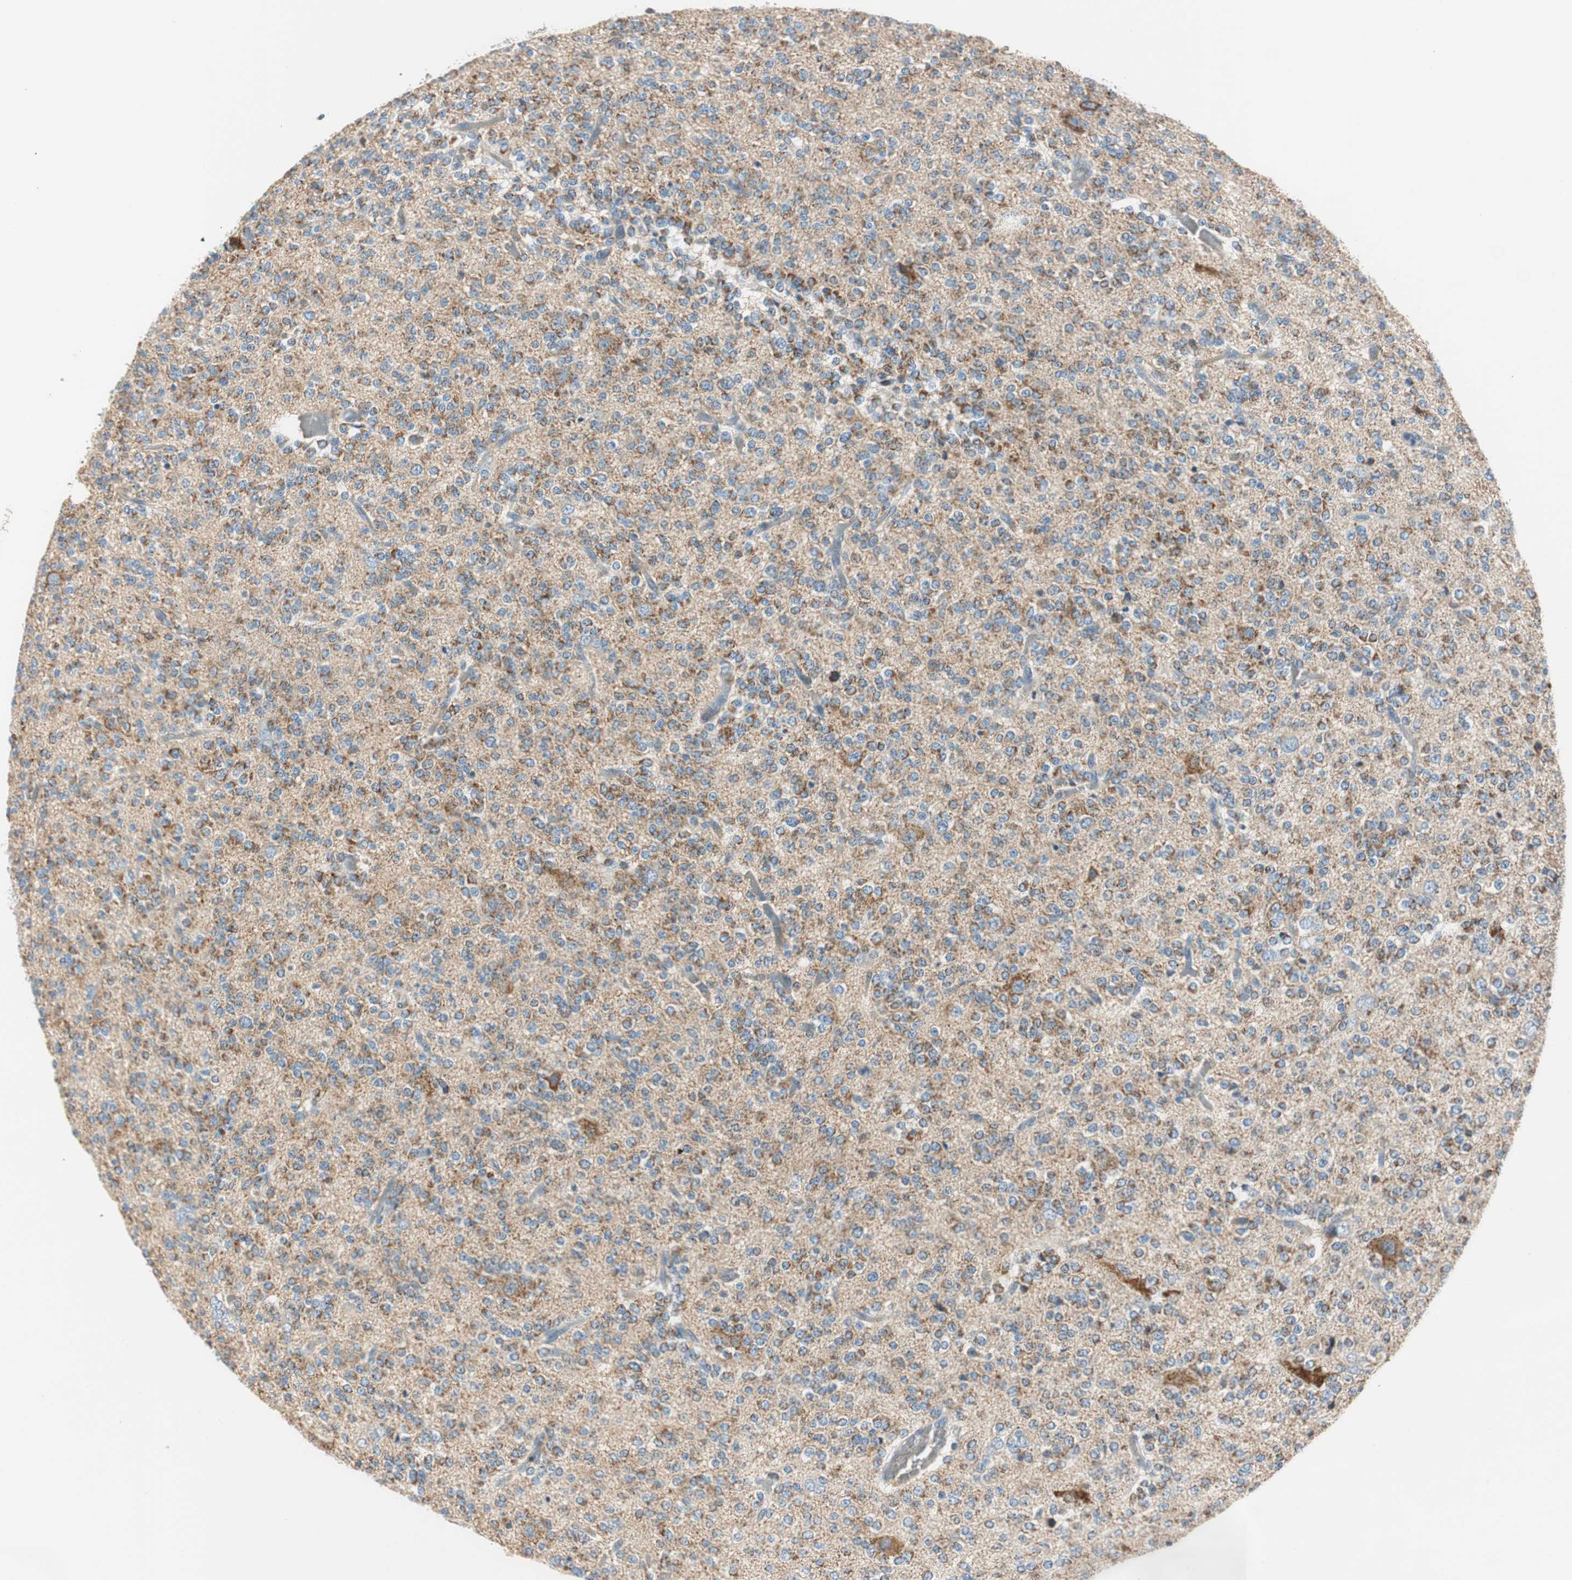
{"staining": {"intensity": "moderate", "quantity": ">75%", "location": "cytoplasmic/membranous"}, "tissue": "glioma", "cell_type": "Tumor cells", "image_type": "cancer", "snomed": [{"axis": "morphology", "description": "Glioma, malignant, Low grade"}, {"axis": "topography", "description": "Brain"}], "caption": "Immunohistochemical staining of glioma displays medium levels of moderate cytoplasmic/membranous positivity in approximately >75% of tumor cells.", "gene": "RORB", "patient": {"sex": "male", "age": 38}}